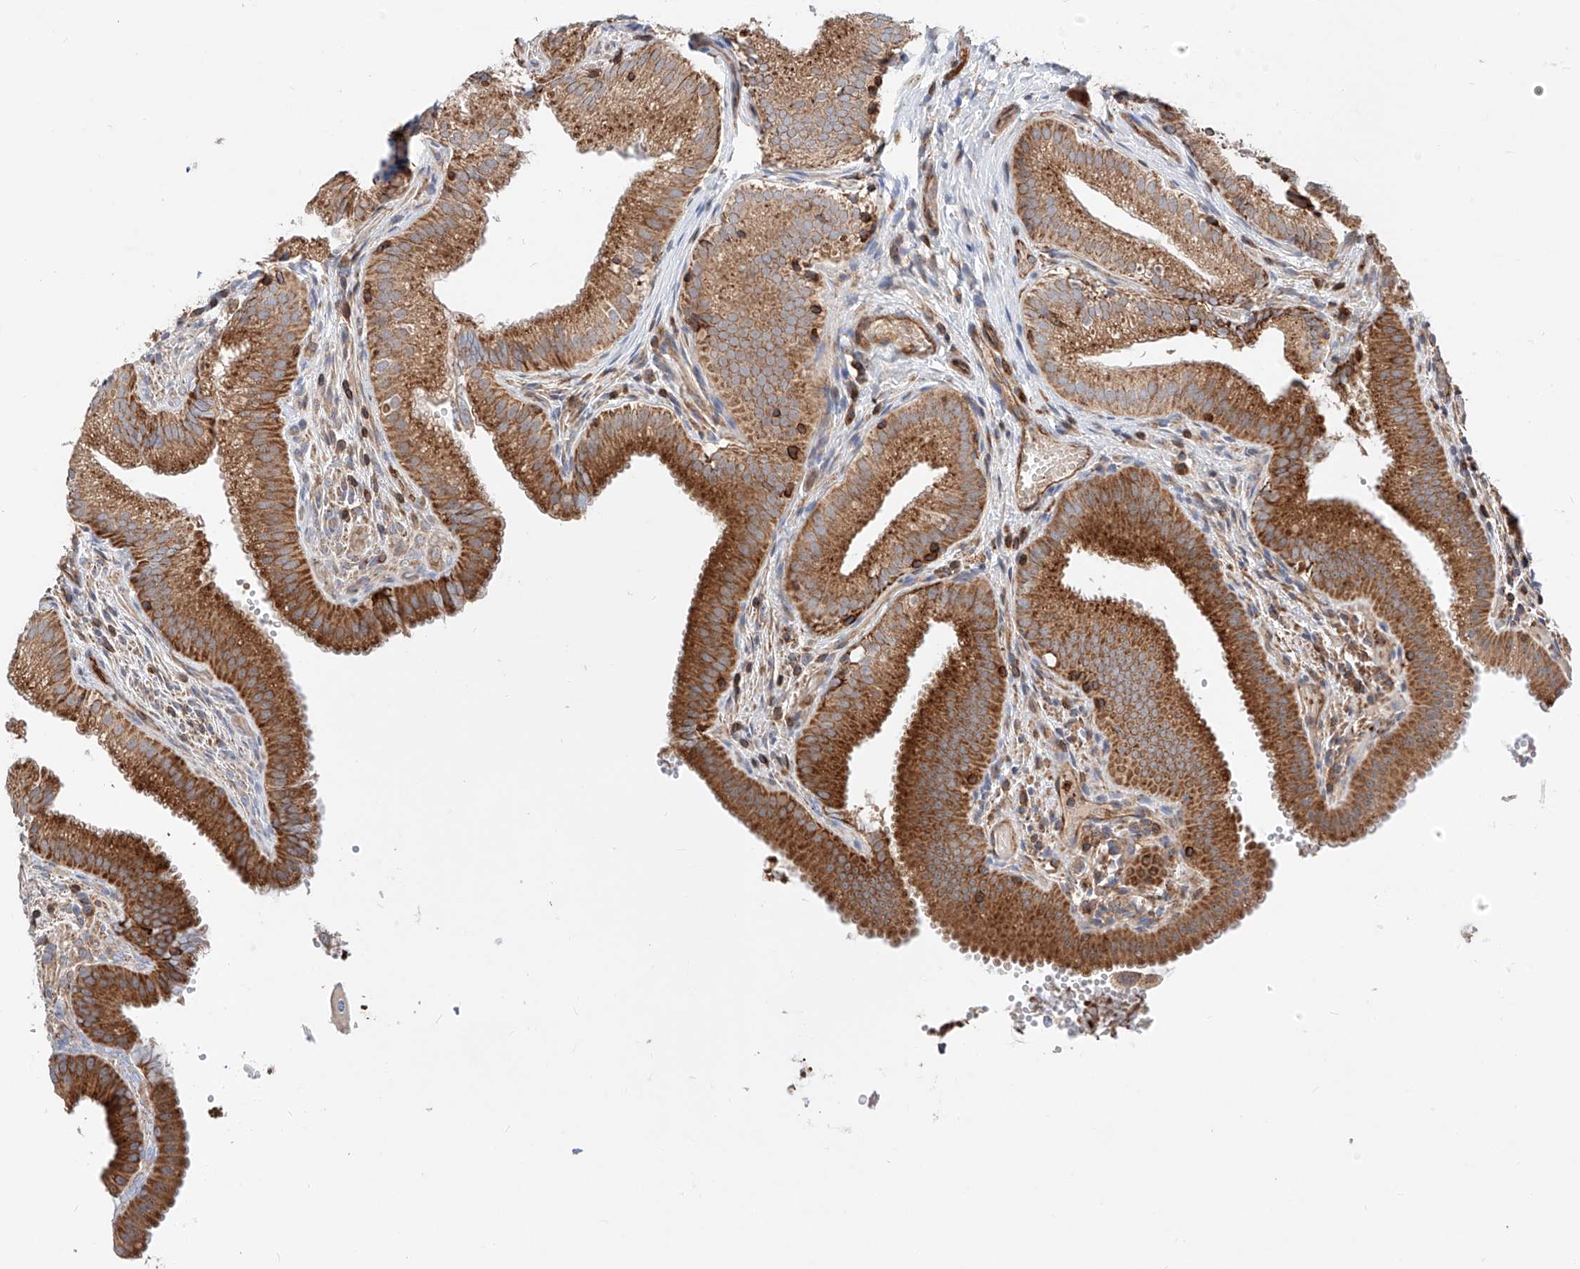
{"staining": {"intensity": "strong", "quantity": ">75%", "location": "cytoplasmic/membranous"}, "tissue": "gallbladder", "cell_type": "Glandular cells", "image_type": "normal", "snomed": [{"axis": "morphology", "description": "Normal tissue, NOS"}, {"axis": "topography", "description": "Gallbladder"}], "caption": "A micrograph of human gallbladder stained for a protein shows strong cytoplasmic/membranous brown staining in glandular cells. The protein is shown in brown color, while the nuclei are stained blue.", "gene": "NR1D1", "patient": {"sex": "female", "age": 30}}